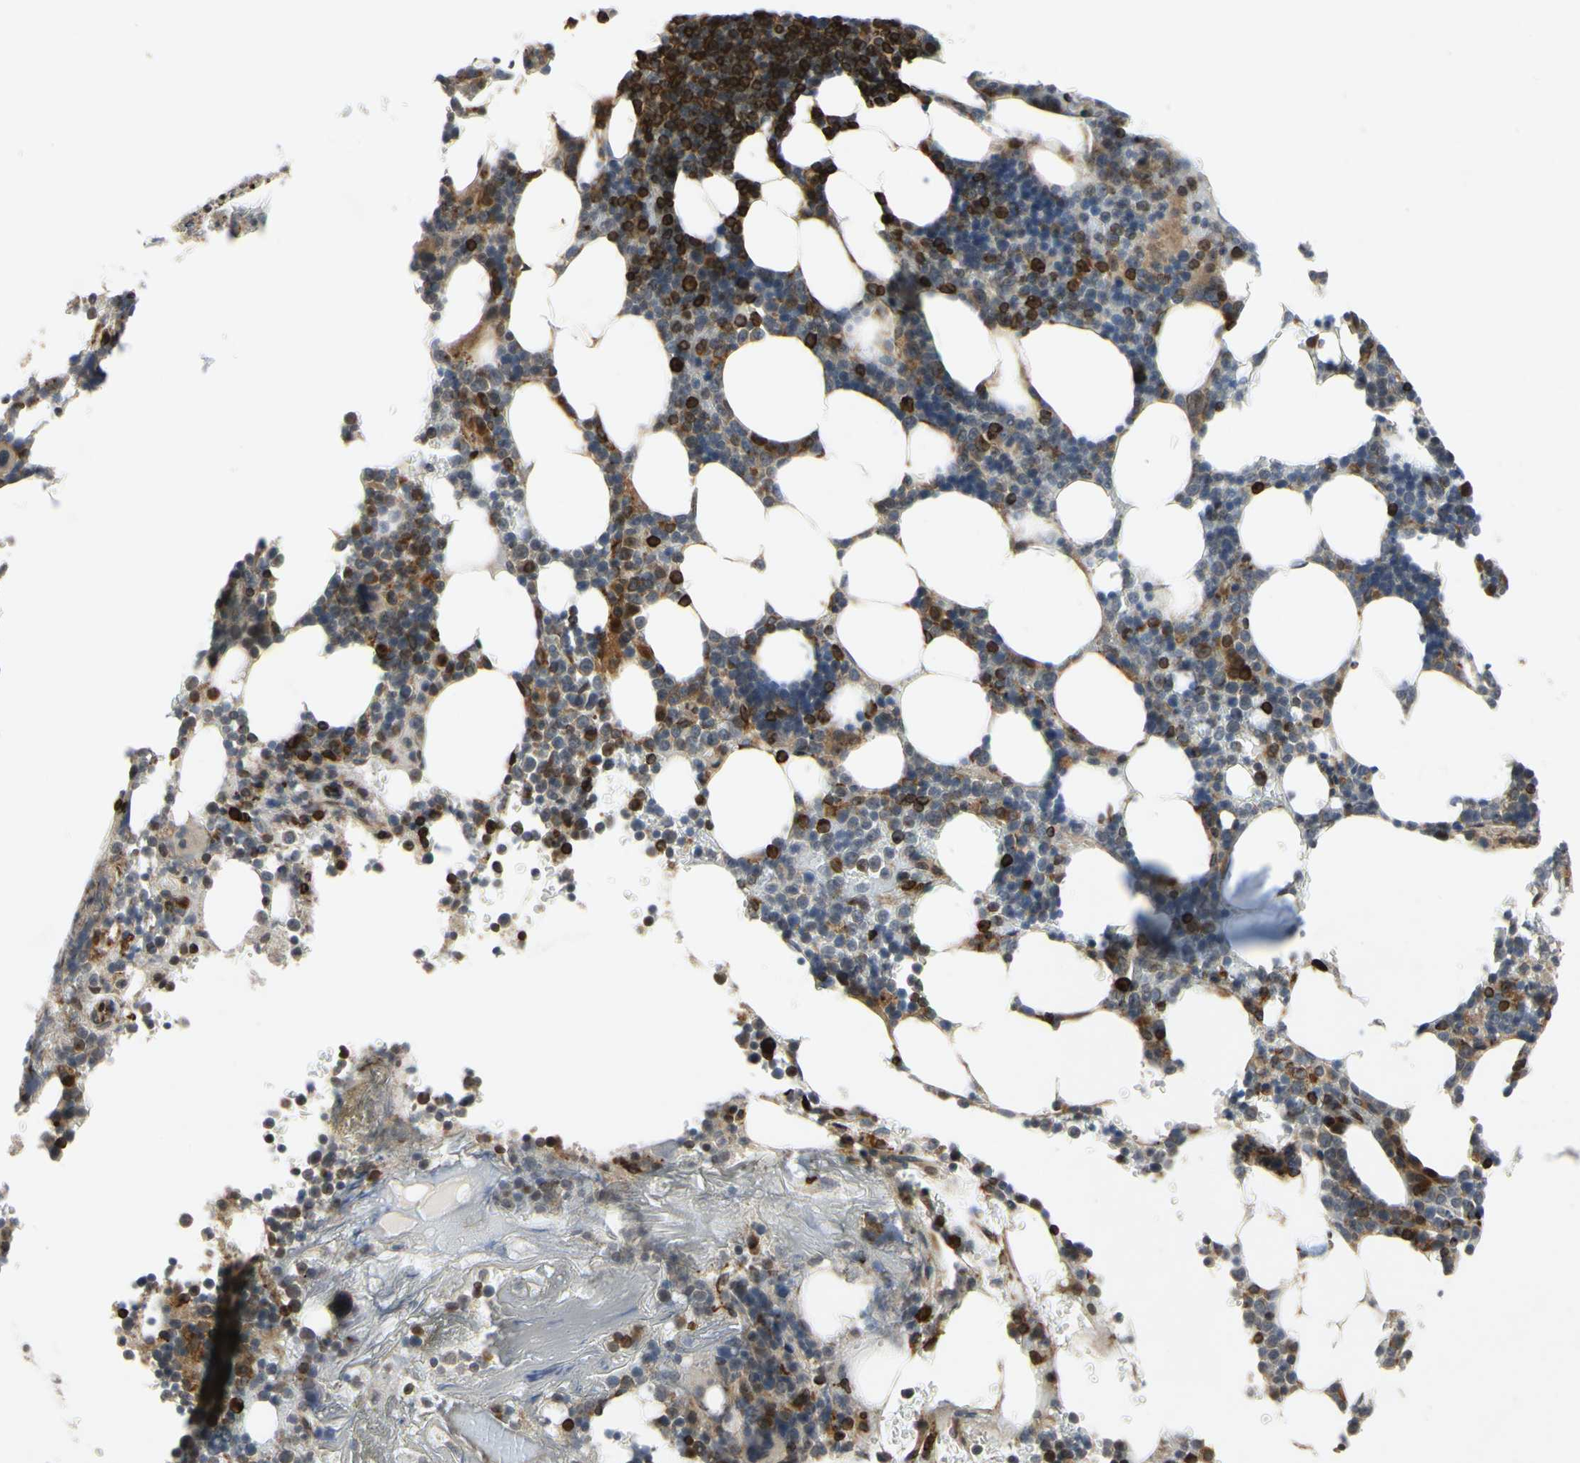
{"staining": {"intensity": "strong", "quantity": "<25%", "location": "cytoplasmic/membranous"}, "tissue": "bone marrow", "cell_type": "Hematopoietic cells", "image_type": "normal", "snomed": [{"axis": "morphology", "description": "Normal tissue, NOS"}, {"axis": "topography", "description": "Bone marrow"}], "caption": "The immunohistochemical stain labels strong cytoplasmic/membranous expression in hematopoietic cells of normal bone marrow.", "gene": "PLXNA2", "patient": {"sex": "female", "age": 73}}